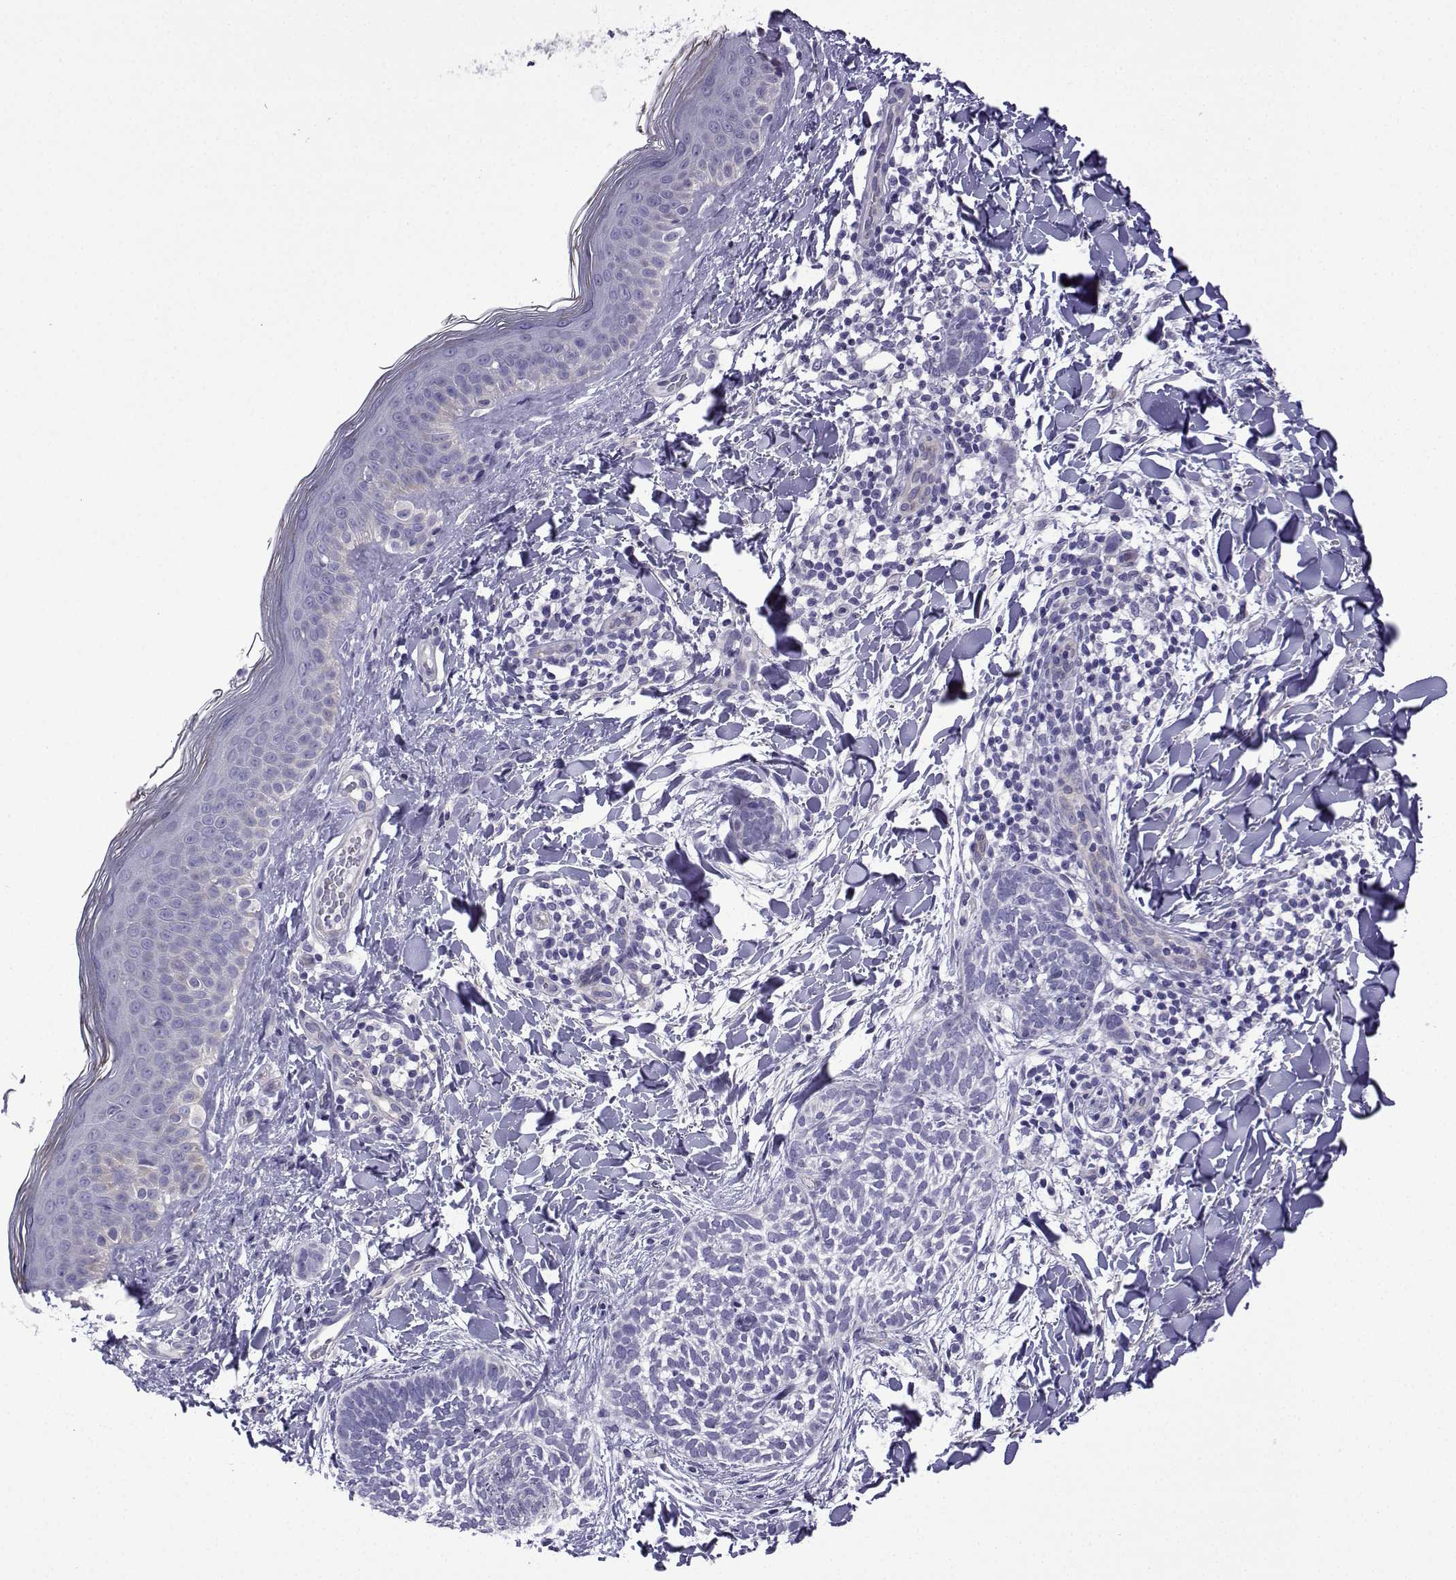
{"staining": {"intensity": "negative", "quantity": "none", "location": "none"}, "tissue": "skin cancer", "cell_type": "Tumor cells", "image_type": "cancer", "snomed": [{"axis": "morphology", "description": "Normal tissue, NOS"}, {"axis": "morphology", "description": "Basal cell carcinoma"}, {"axis": "topography", "description": "Skin"}], "caption": "Protein analysis of skin cancer (basal cell carcinoma) displays no significant staining in tumor cells.", "gene": "CFAP70", "patient": {"sex": "male", "age": 46}}